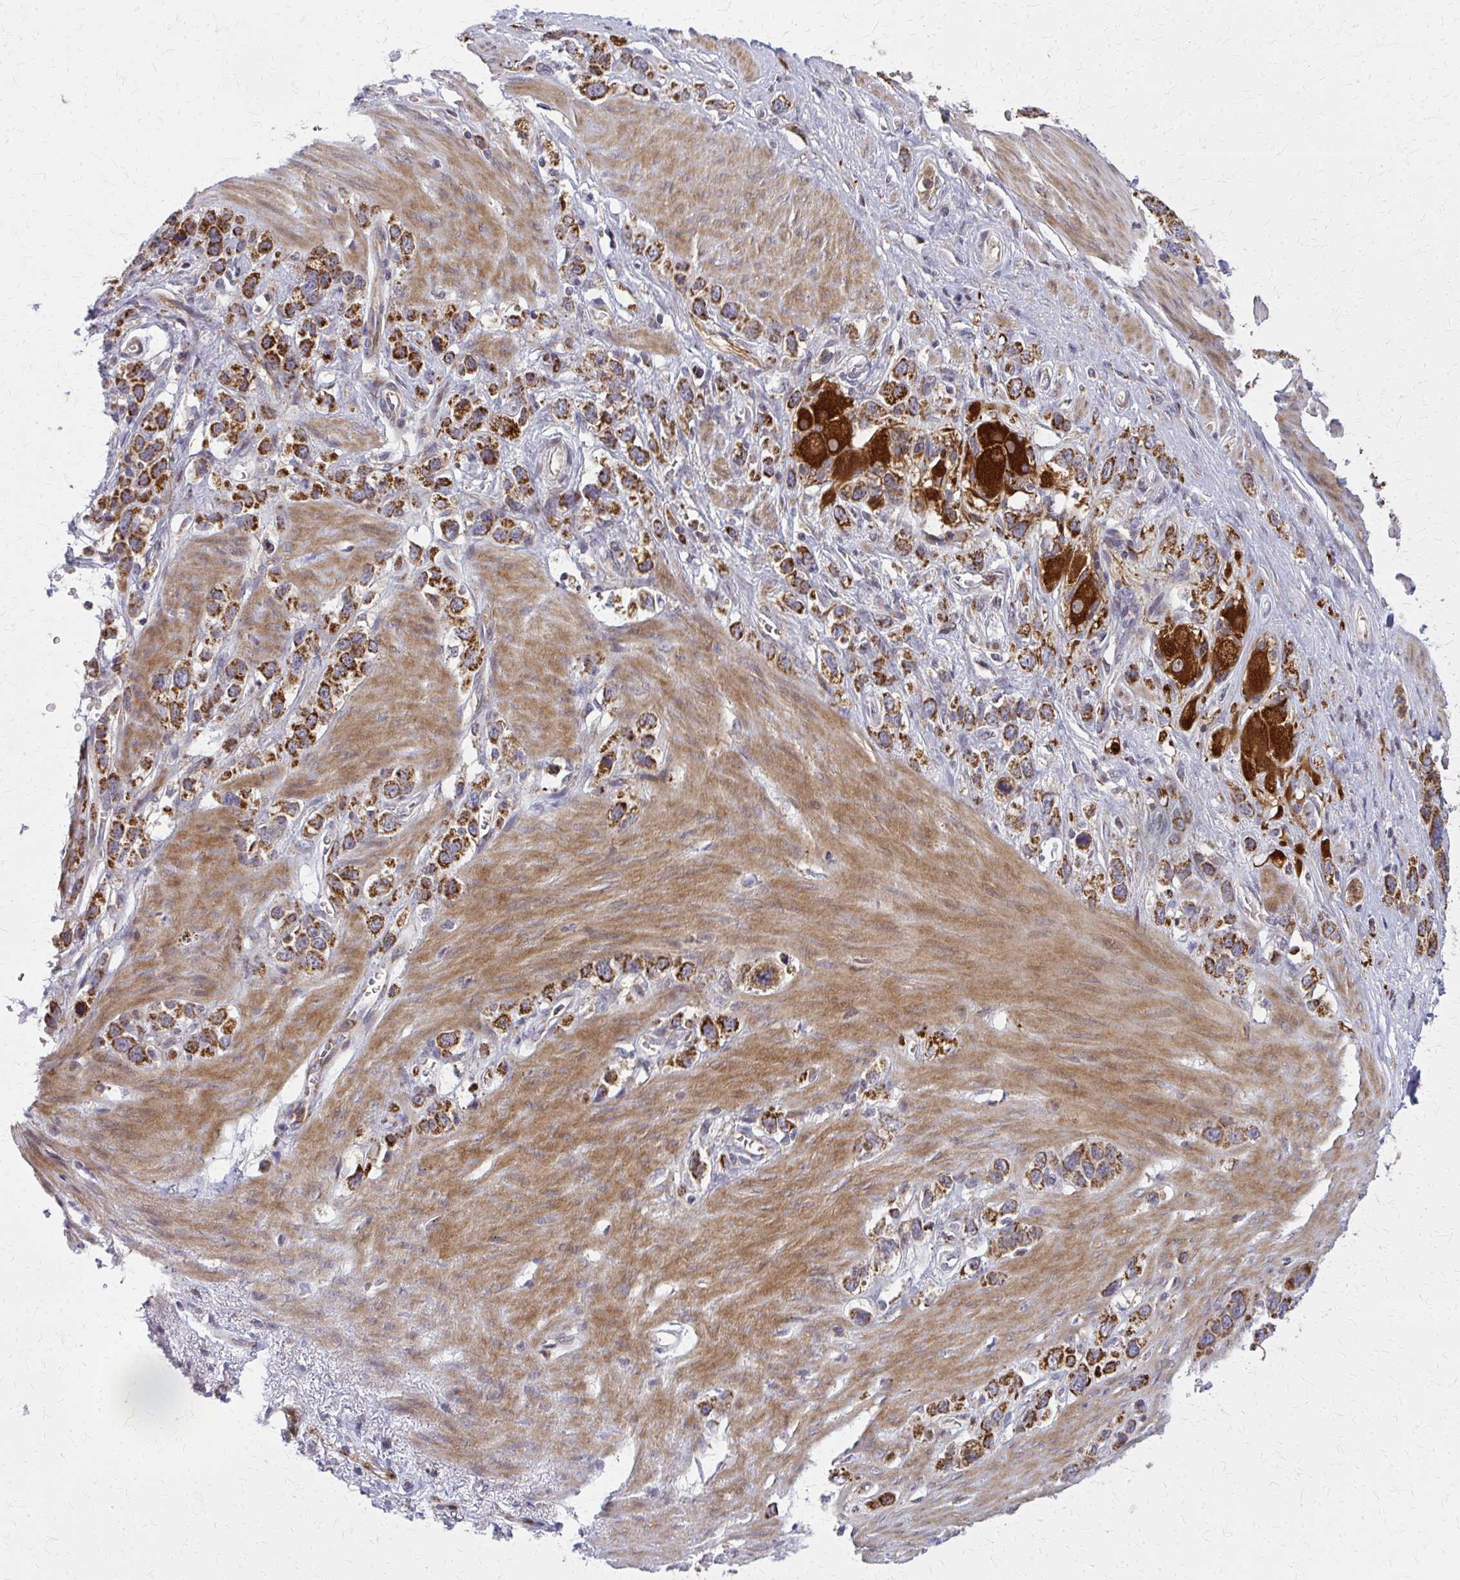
{"staining": {"intensity": "strong", "quantity": ">75%", "location": "cytoplasmic/membranous"}, "tissue": "stomach cancer", "cell_type": "Tumor cells", "image_type": "cancer", "snomed": [{"axis": "morphology", "description": "Adenocarcinoma, NOS"}, {"axis": "topography", "description": "Stomach"}], "caption": "Brown immunohistochemical staining in stomach cancer reveals strong cytoplasmic/membranous staining in approximately >75% of tumor cells. The protein of interest is shown in brown color, while the nuclei are stained blue.", "gene": "MCCC1", "patient": {"sex": "female", "age": 65}}